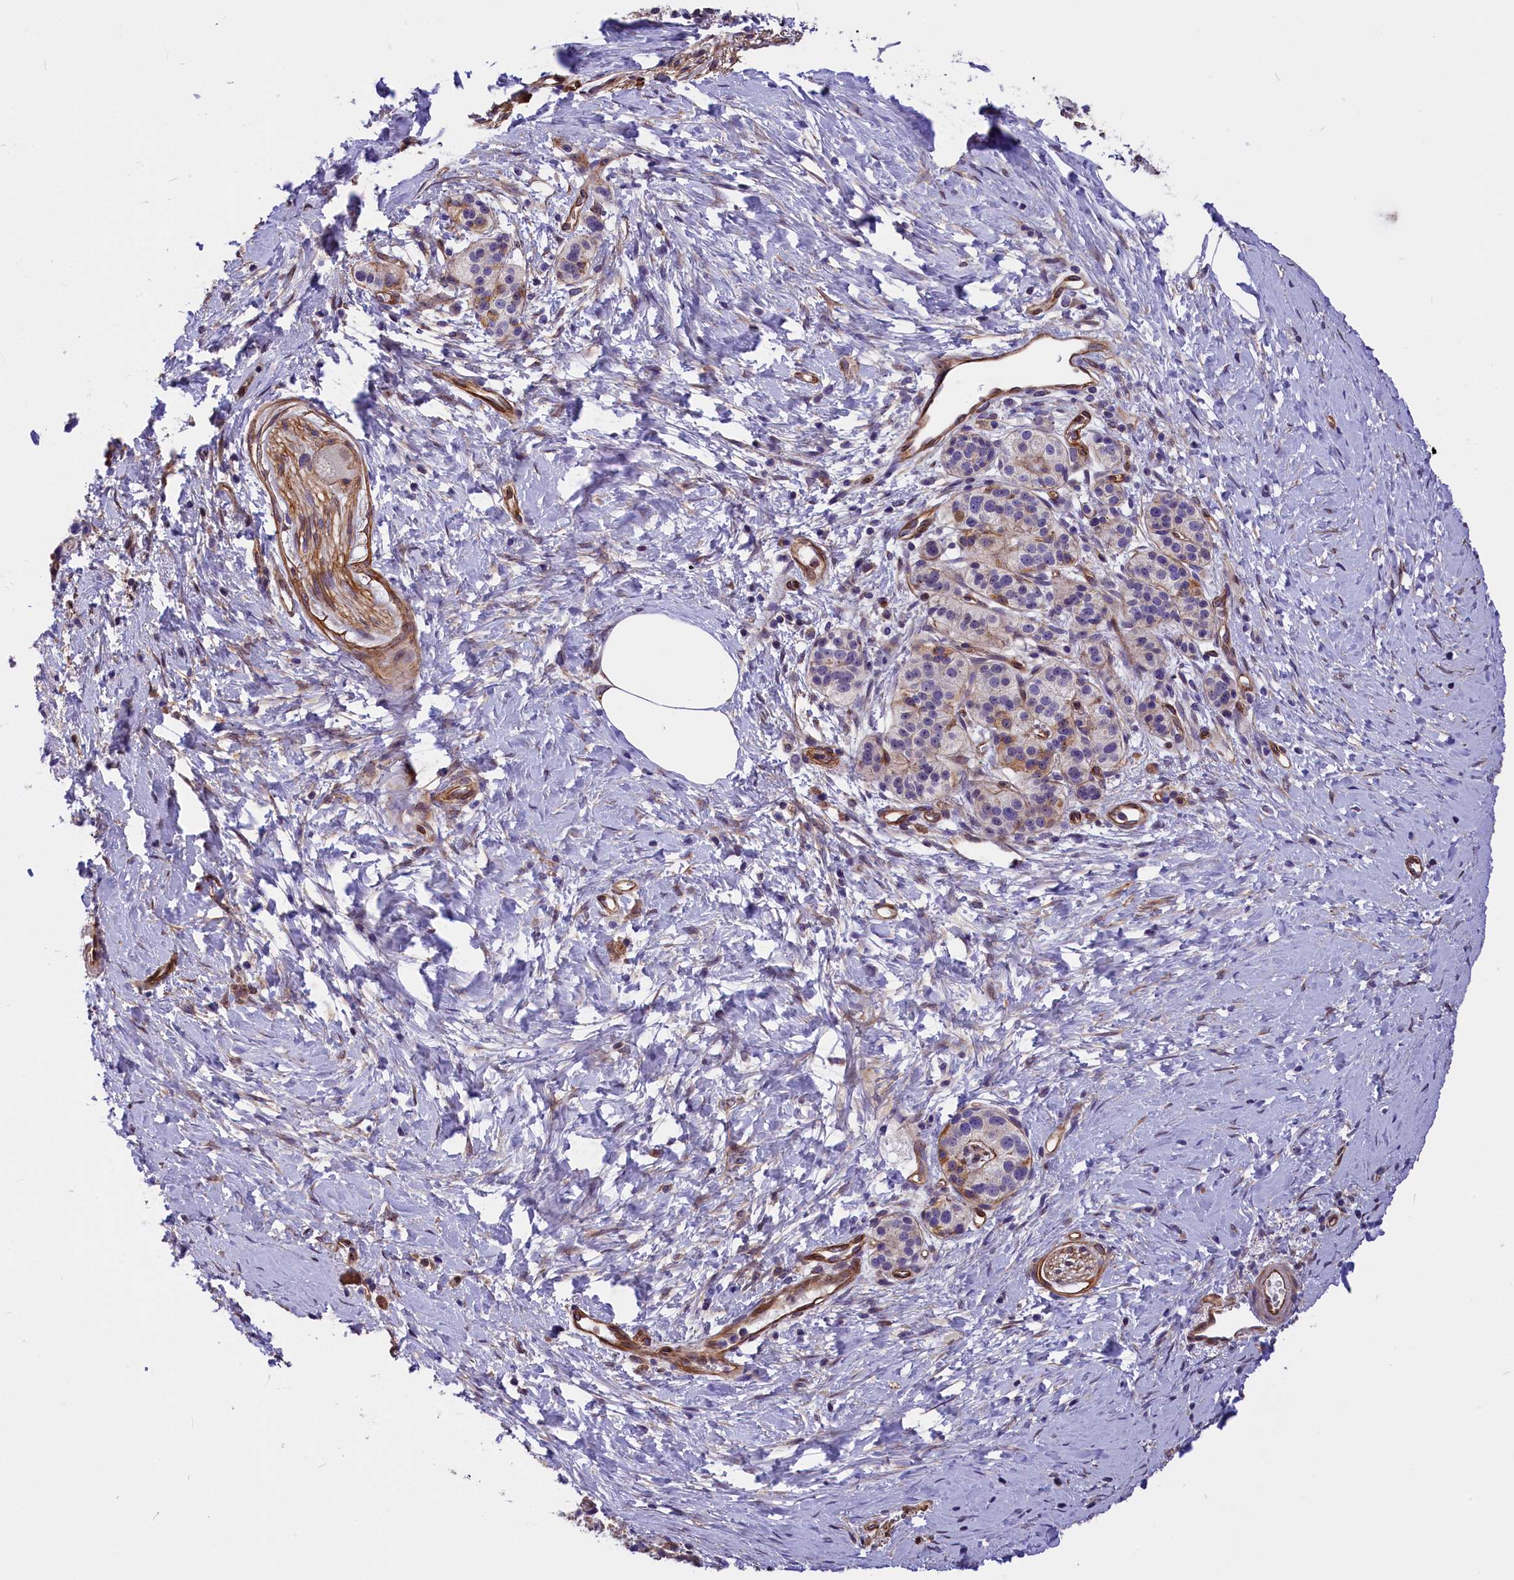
{"staining": {"intensity": "weak", "quantity": "<25%", "location": "cytoplasmic/membranous"}, "tissue": "pancreatic cancer", "cell_type": "Tumor cells", "image_type": "cancer", "snomed": [{"axis": "morphology", "description": "Adenocarcinoma, NOS"}, {"axis": "topography", "description": "Pancreas"}], "caption": "IHC histopathology image of pancreatic cancer stained for a protein (brown), which shows no expression in tumor cells. (DAB IHC with hematoxylin counter stain).", "gene": "MED20", "patient": {"sex": "male", "age": 50}}